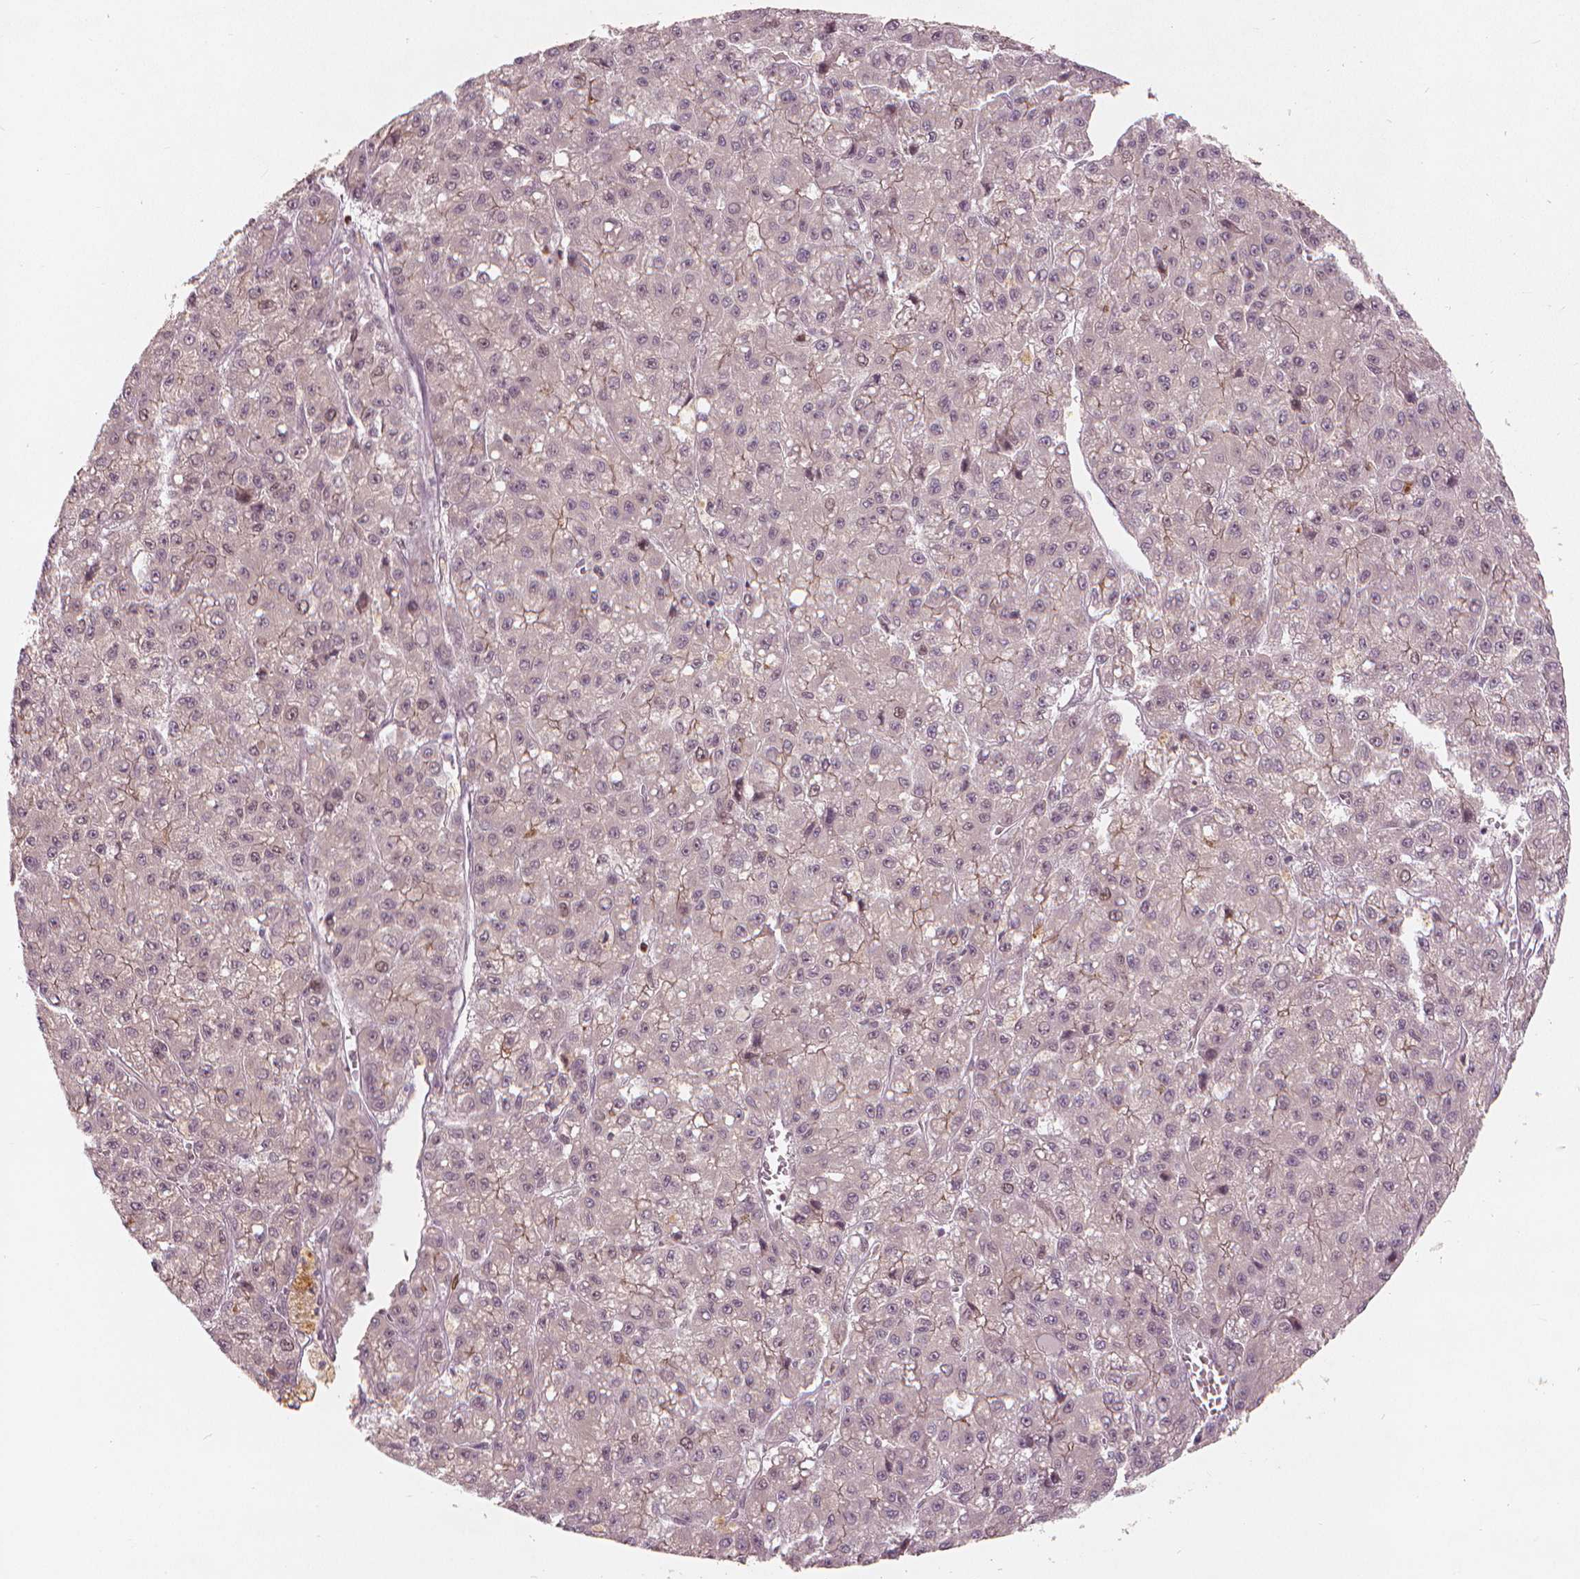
{"staining": {"intensity": "weak", "quantity": "<25%", "location": "nuclear"}, "tissue": "liver cancer", "cell_type": "Tumor cells", "image_type": "cancer", "snomed": [{"axis": "morphology", "description": "Carcinoma, Hepatocellular, NOS"}, {"axis": "topography", "description": "Liver"}], "caption": "The micrograph exhibits no significant positivity in tumor cells of hepatocellular carcinoma (liver).", "gene": "NSD2", "patient": {"sex": "male", "age": 70}}